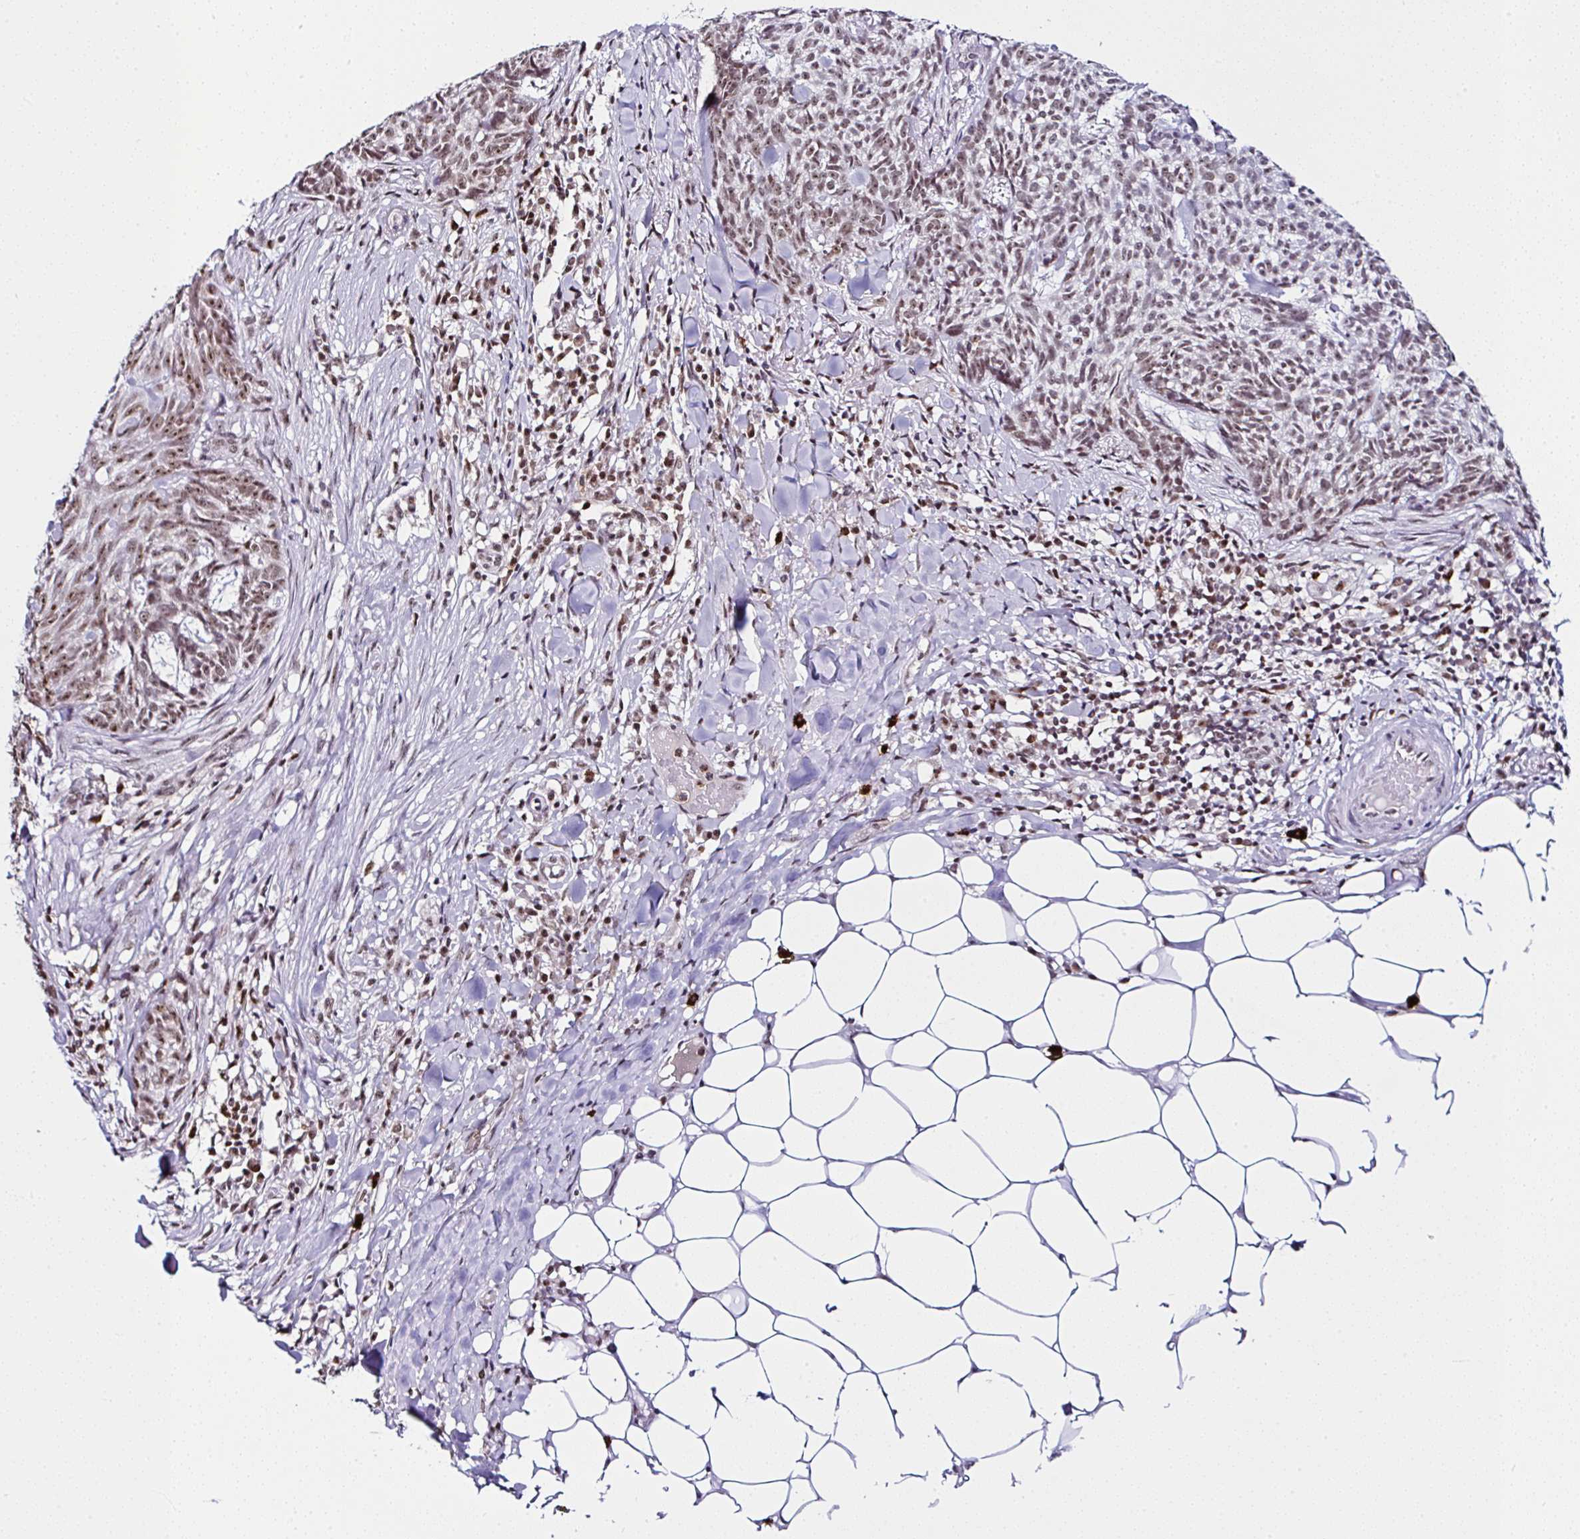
{"staining": {"intensity": "moderate", "quantity": ">75%", "location": "nuclear"}, "tissue": "skin cancer", "cell_type": "Tumor cells", "image_type": "cancer", "snomed": [{"axis": "morphology", "description": "Basal cell carcinoma"}, {"axis": "topography", "description": "Skin"}], "caption": "Immunohistochemistry photomicrograph of neoplastic tissue: skin cancer stained using IHC displays medium levels of moderate protein expression localized specifically in the nuclear of tumor cells, appearing as a nuclear brown color.", "gene": "PTPN2", "patient": {"sex": "female", "age": 93}}